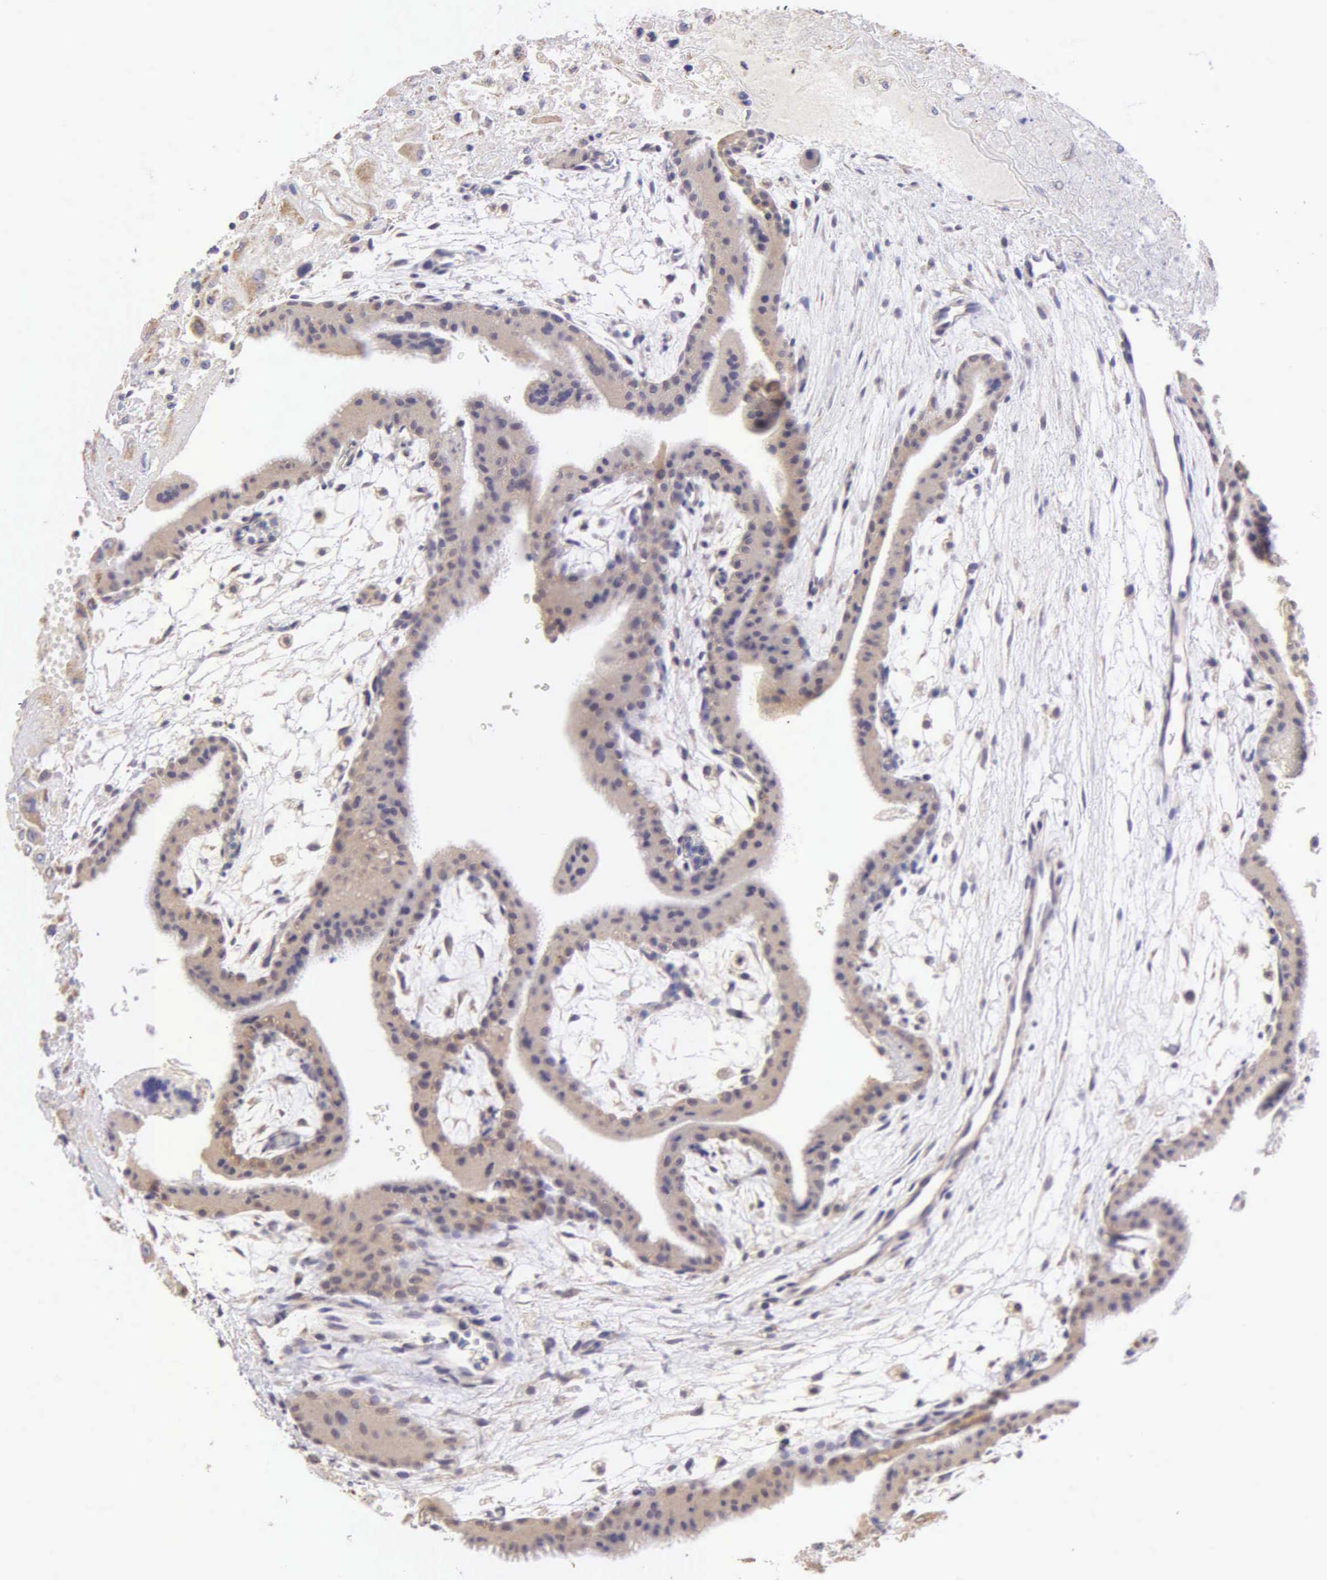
{"staining": {"intensity": "weak", "quantity": "25%-75%", "location": "cytoplasmic/membranous"}, "tissue": "placenta", "cell_type": "Decidual cells", "image_type": "normal", "snomed": [{"axis": "morphology", "description": "Normal tissue, NOS"}, {"axis": "topography", "description": "Placenta"}], "caption": "The immunohistochemical stain highlights weak cytoplasmic/membranous positivity in decidual cells of benign placenta.", "gene": "ESR1", "patient": {"sex": "female", "age": 35}}